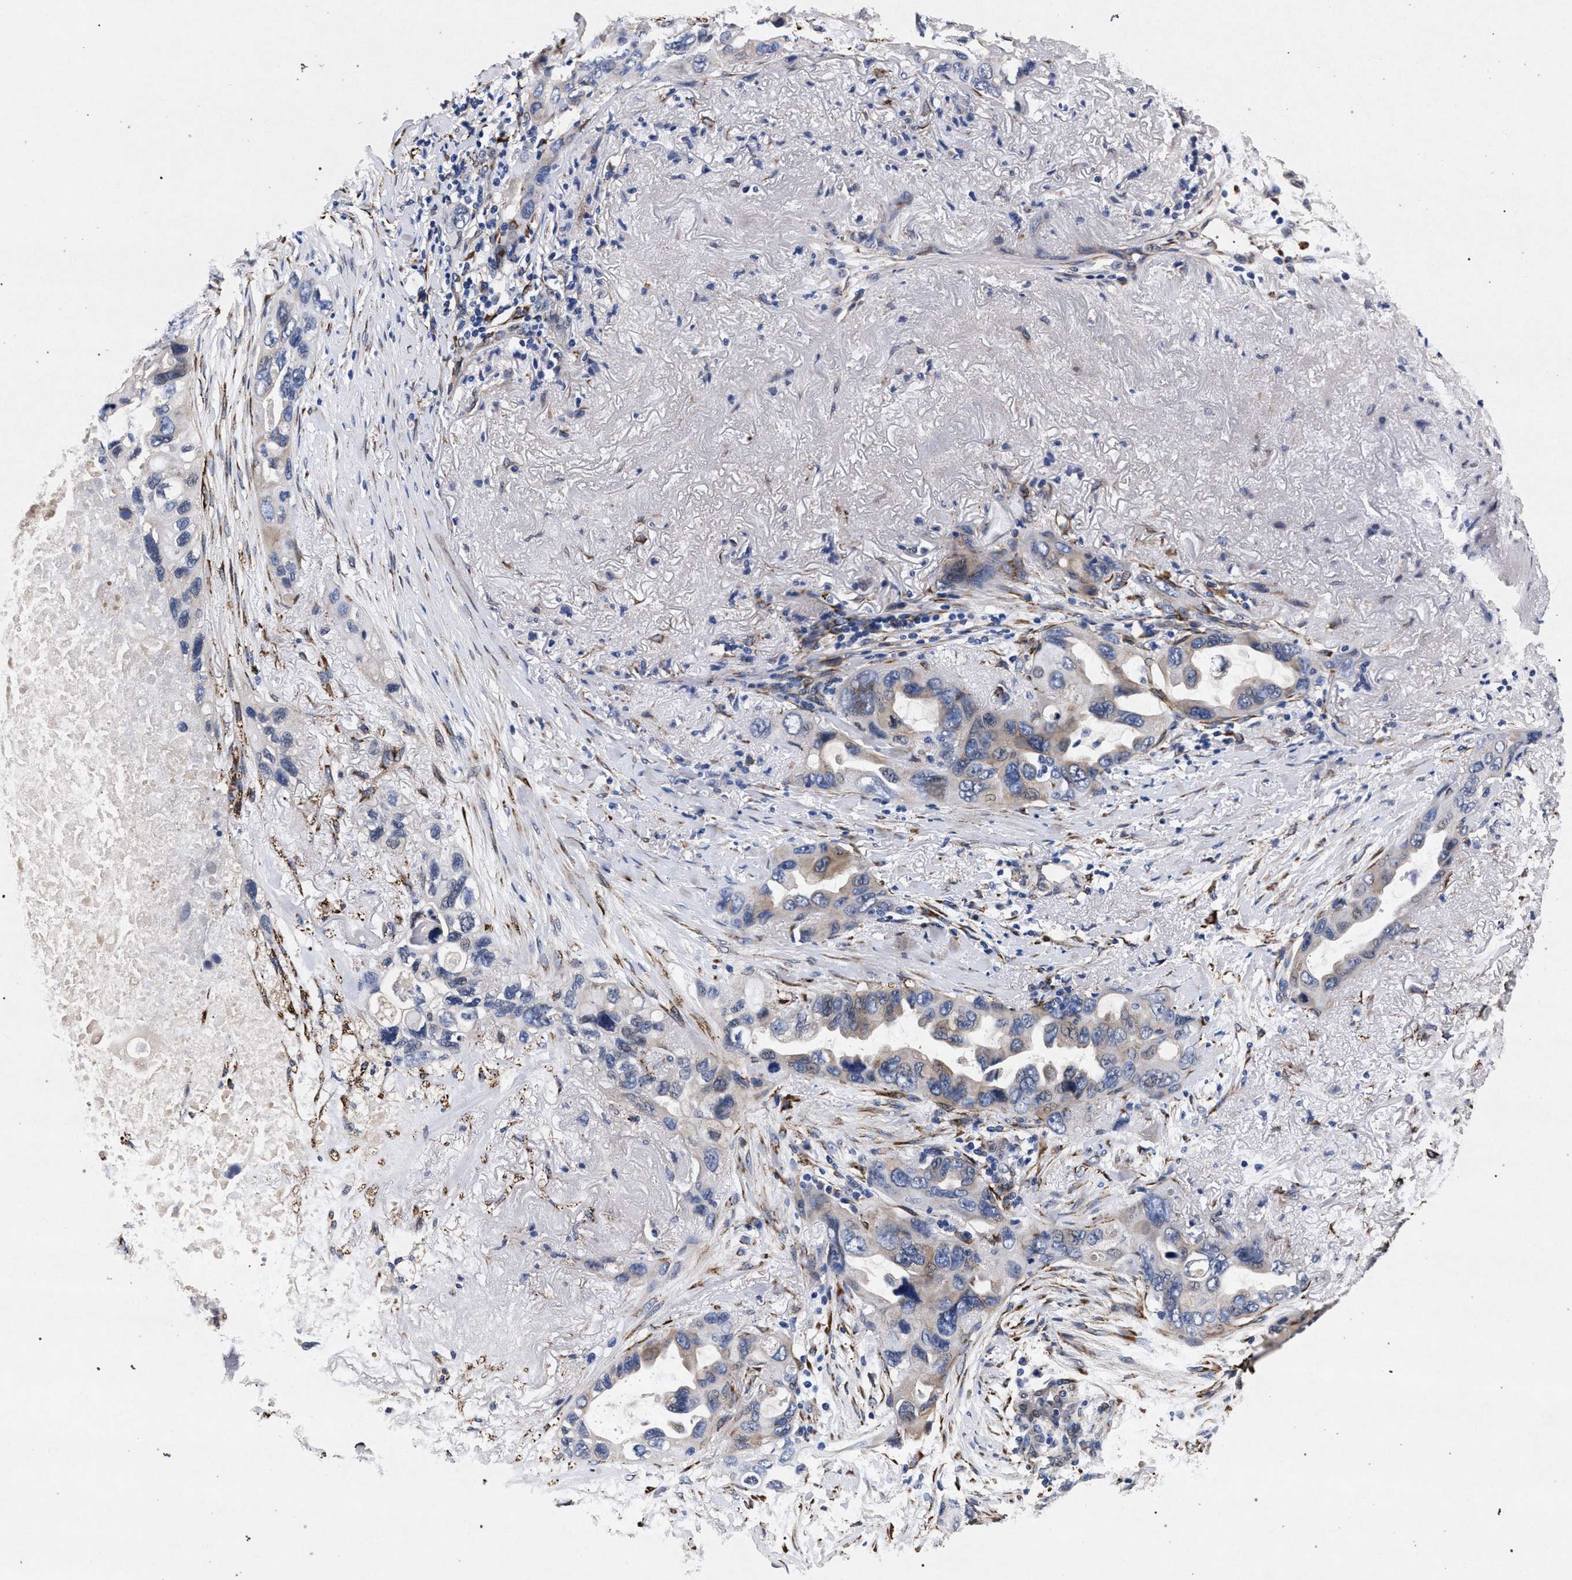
{"staining": {"intensity": "weak", "quantity": "<25%", "location": "cytoplasmic/membranous"}, "tissue": "lung cancer", "cell_type": "Tumor cells", "image_type": "cancer", "snomed": [{"axis": "morphology", "description": "Squamous cell carcinoma, NOS"}, {"axis": "topography", "description": "Lung"}], "caption": "Tumor cells show no significant expression in lung squamous cell carcinoma.", "gene": "NEK7", "patient": {"sex": "female", "age": 73}}